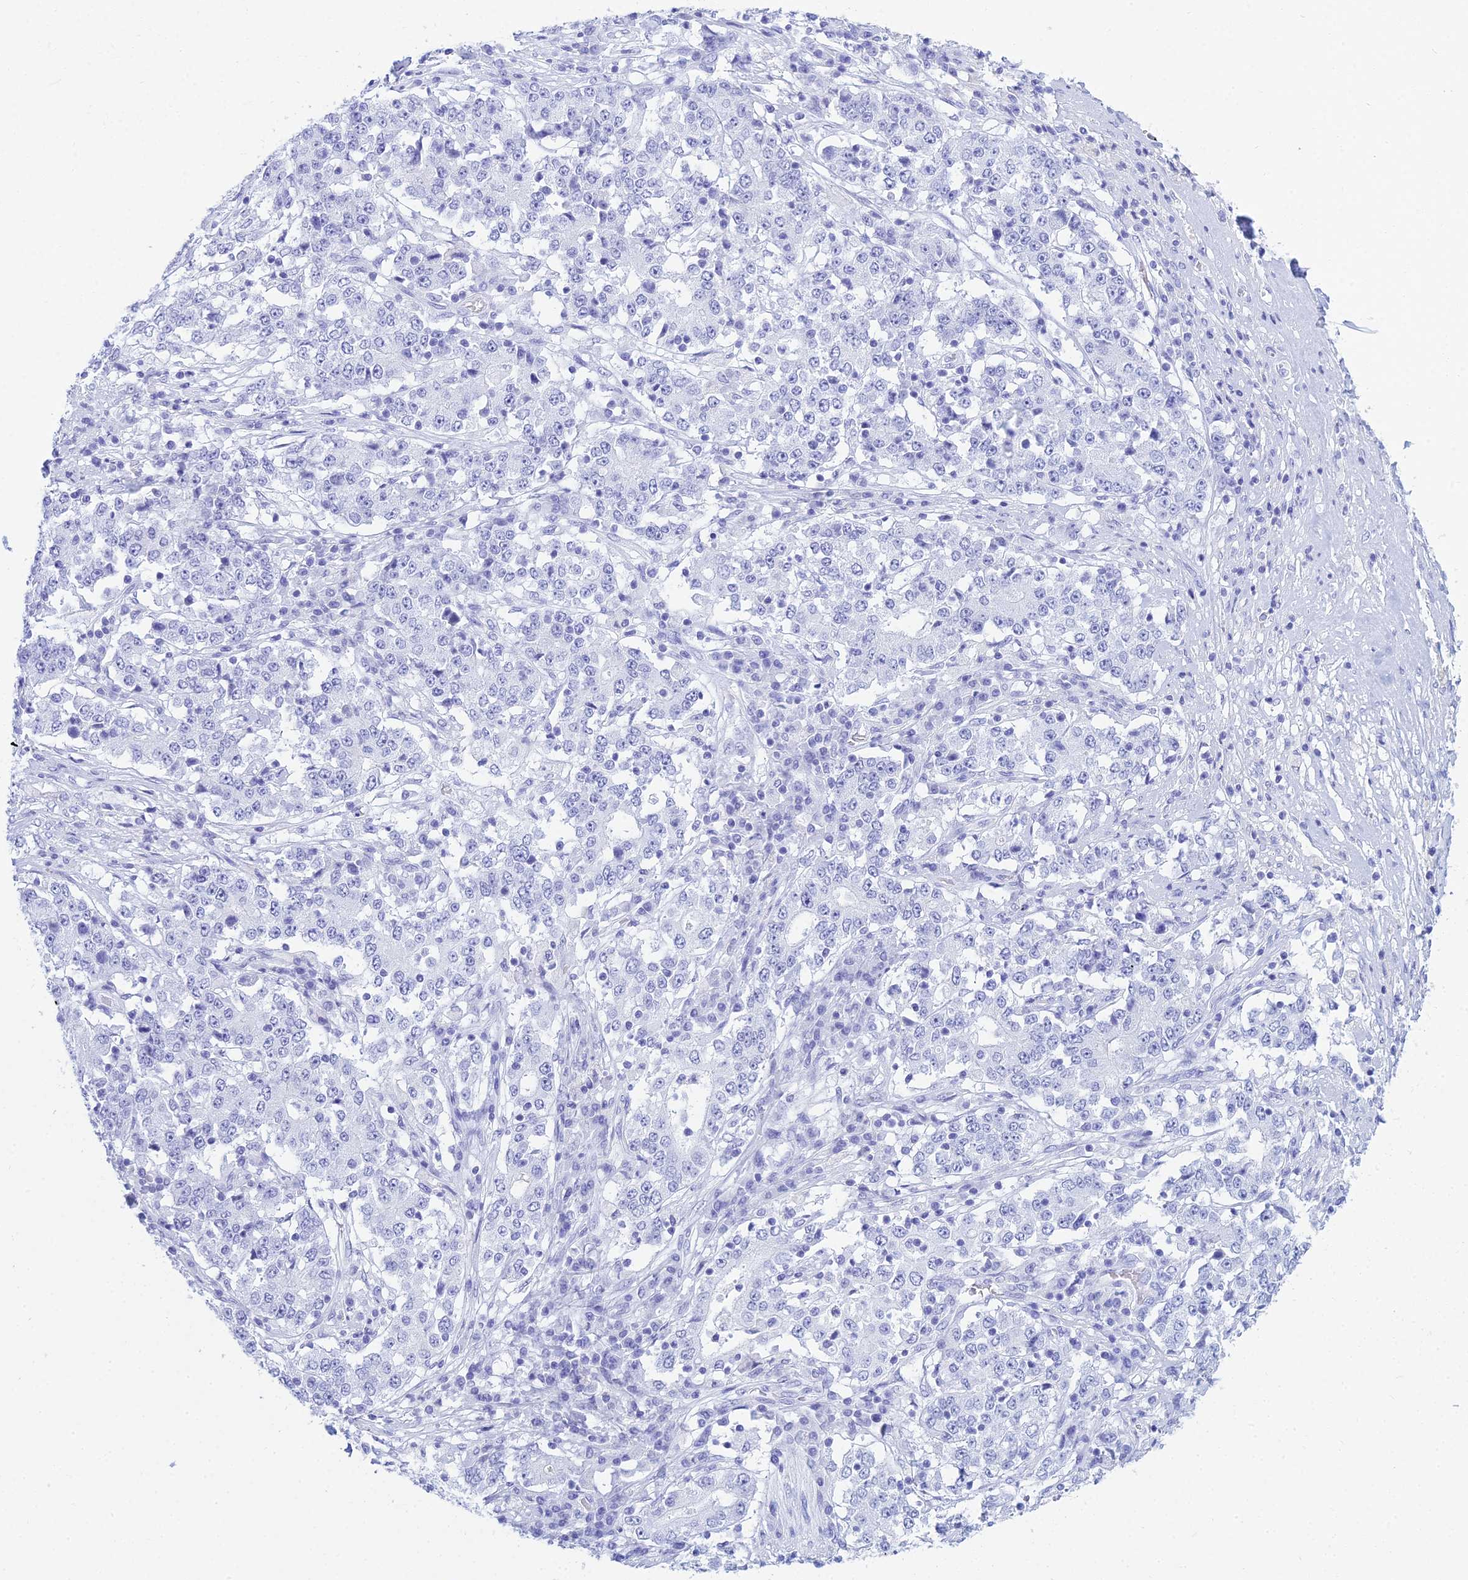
{"staining": {"intensity": "negative", "quantity": "none", "location": "none"}, "tissue": "stomach cancer", "cell_type": "Tumor cells", "image_type": "cancer", "snomed": [{"axis": "morphology", "description": "Adenocarcinoma, NOS"}, {"axis": "topography", "description": "Stomach"}], "caption": "There is no significant staining in tumor cells of stomach adenocarcinoma.", "gene": "PATE4", "patient": {"sex": "male", "age": 59}}